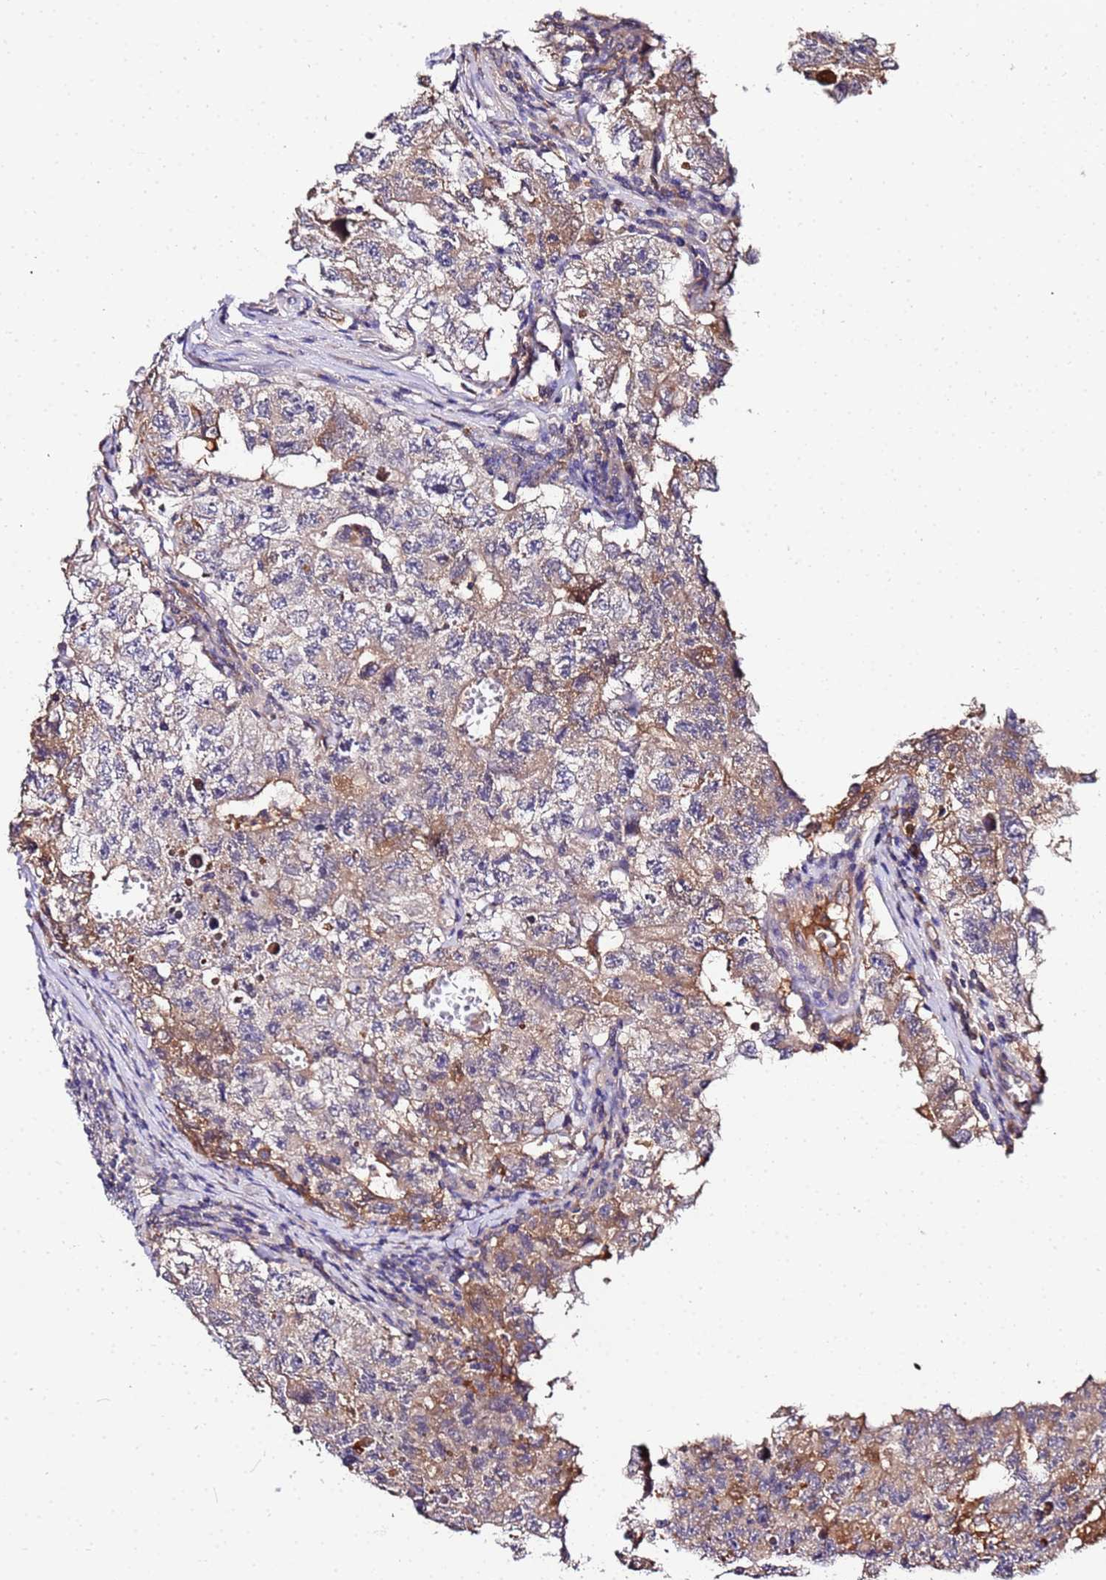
{"staining": {"intensity": "weak", "quantity": "25%-75%", "location": "cytoplasmic/membranous"}, "tissue": "testis cancer", "cell_type": "Tumor cells", "image_type": "cancer", "snomed": [{"axis": "morphology", "description": "Carcinoma, Embryonal, NOS"}, {"axis": "topography", "description": "Testis"}], "caption": "Tumor cells display weak cytoplasmic/membranous positivity in about 25%-75% of cells in testis embryonal carcinoma. (DAB = brown stain, brightfield microscopy at high magnification).", "gene": "MTERF1", "patient": {"sex": "male", "age": 17}}